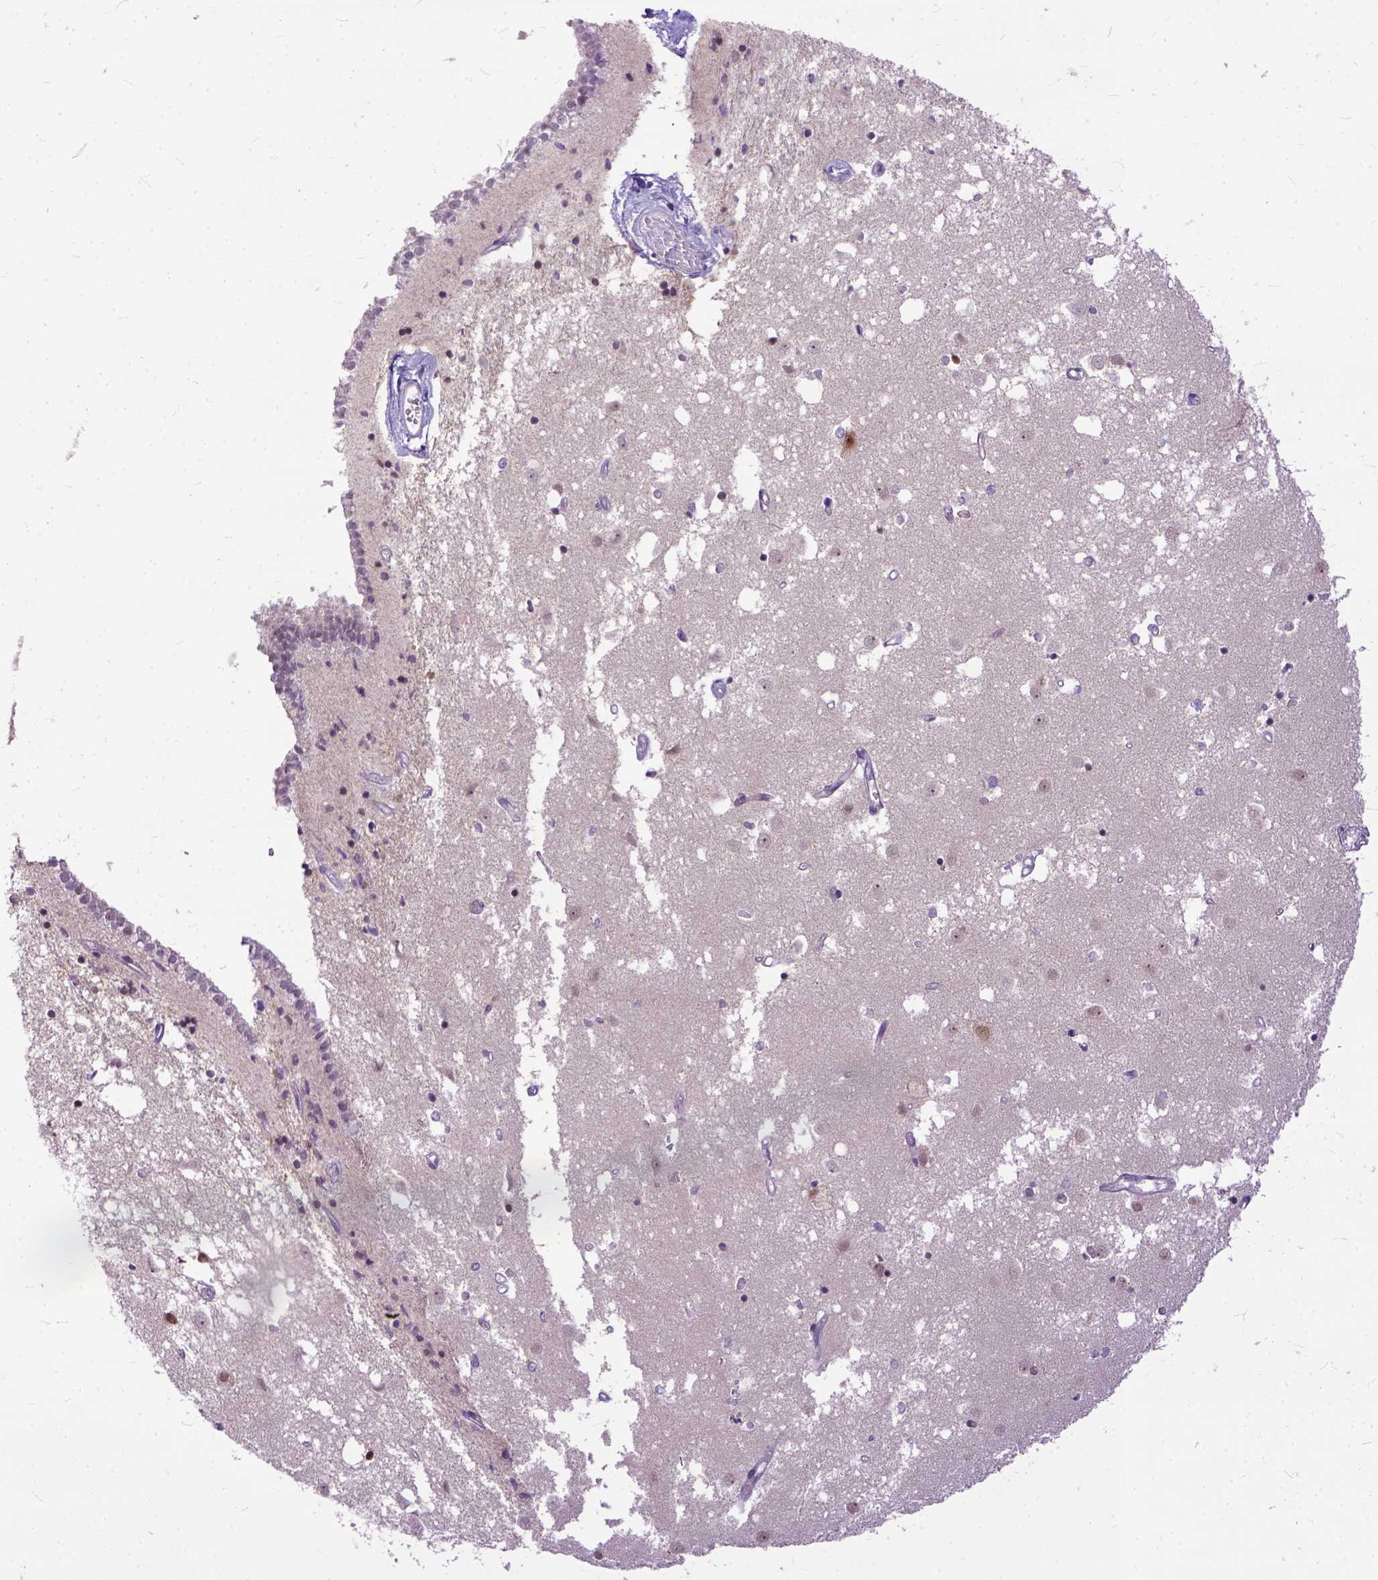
{"staining": {"intensity": "weak", "quantity": "<25%", "location": "nuclear"}, "tissue": "caudate", "cell_type": "Glial cells", "image_type": "normal", "snomed": [{"axis": "morphology", "description": "Normal tissue, NOS"}, {"axis": "topography", "description": "Lateral ventricle wall"}], "caption": "An image of human caudate is negative for staining in glial cells. (DAB immunohistochemistry (IHC) with hematoxylin counter stain).", "gene": "TCEAL7", "patient": {"sex": "male", "age": 54}}